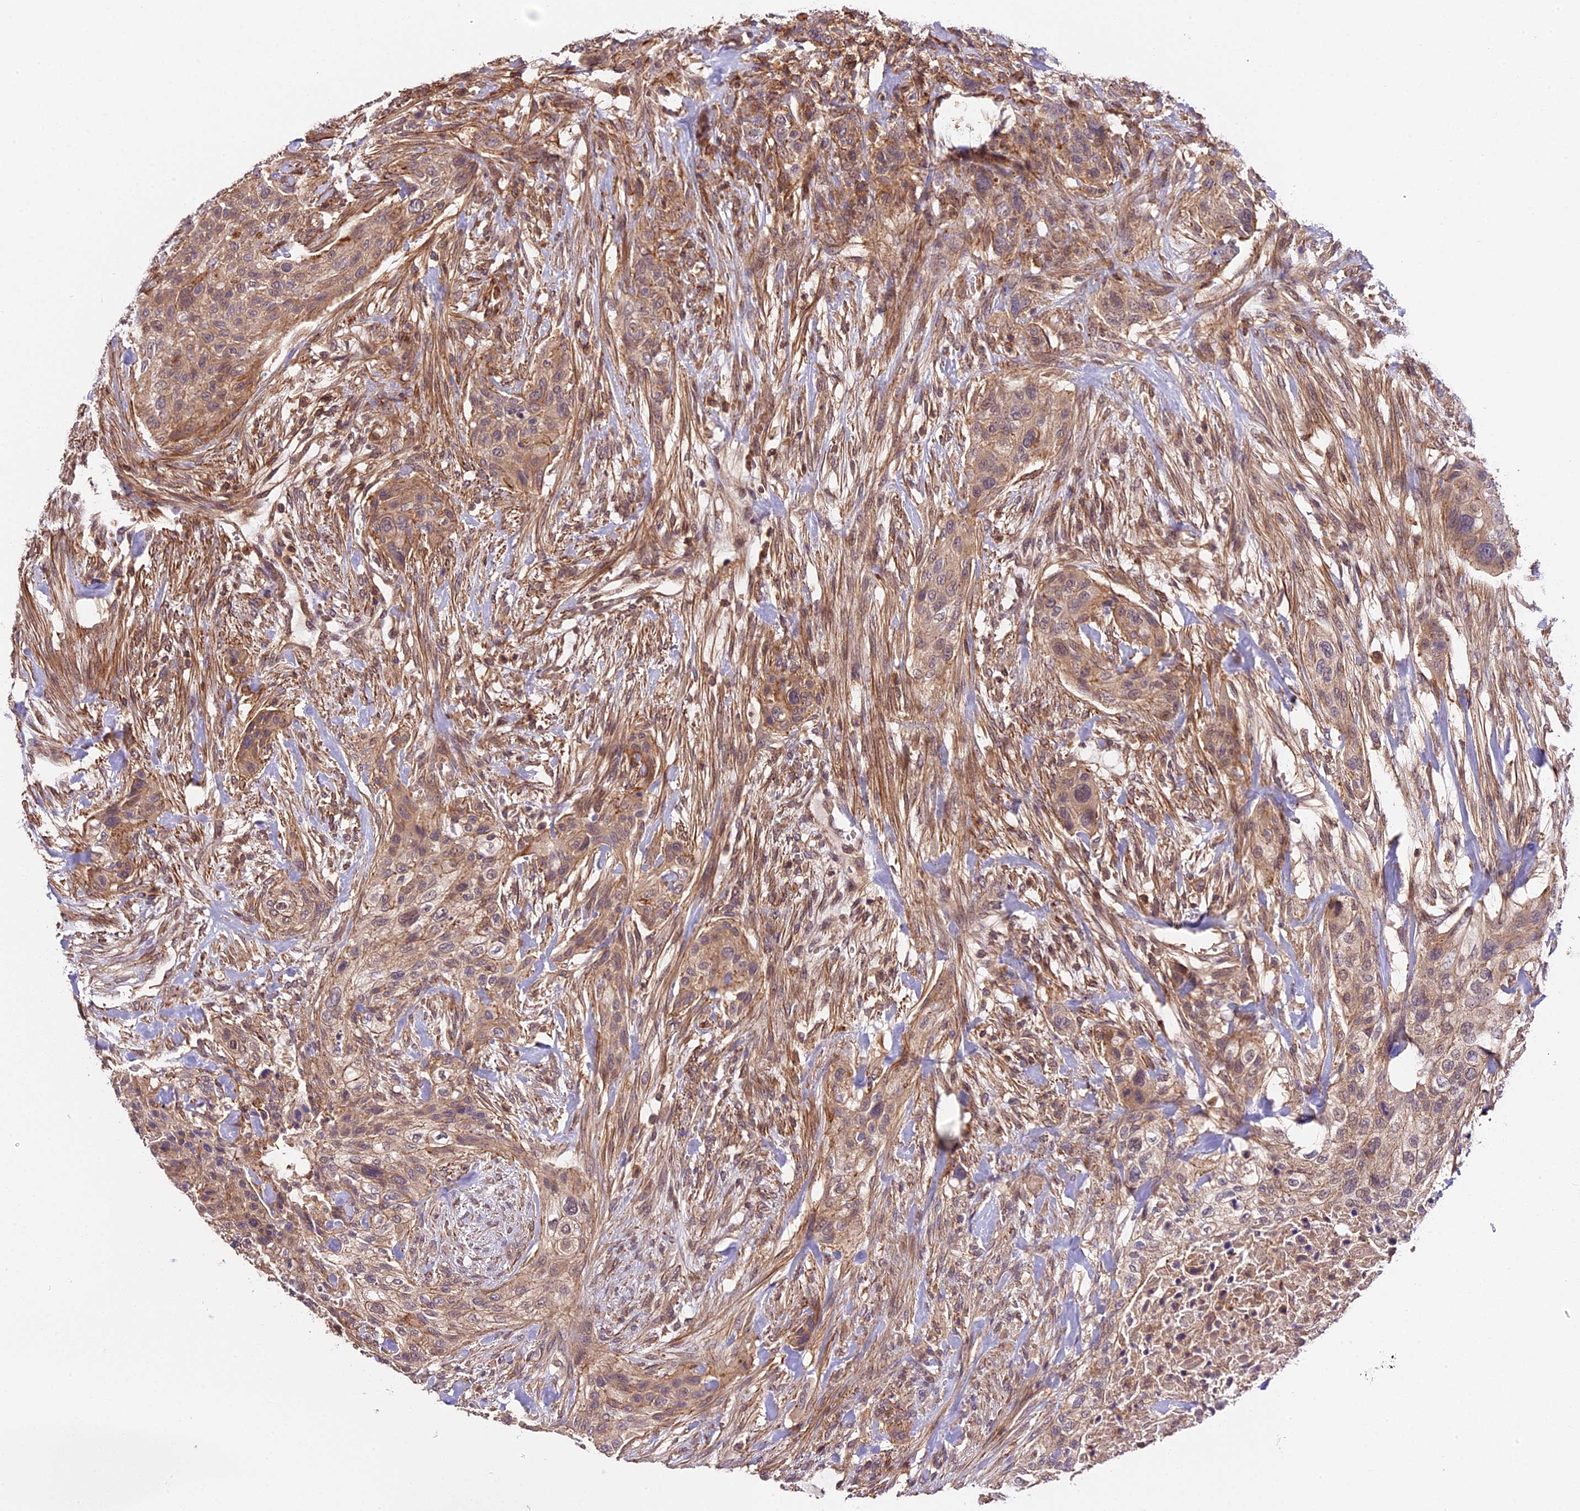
{"staining": {"intensity": "weak", "quantity": ">75%", "location": "cytoplasmic/membranous"}, "tissue": "urothelial cancer", "cell_type": "Tumor cells", "image_type": "cancer", "snomed": [{"axis": "morphology", "description": "Urothelial carcinoma, High grade"}, {"axis": "topography", "description": "Urinary bladder"}], "caption": "Immunohistochemistry histopathology image of urothelial carcinoma (high-grade) stained for a protein (brown), which shows low levels of weak cytoplasmic/membranous expression in approximately >75% of tumor cells.", "gene": "SKIDA1", "patient": {"sex": "male", "age": 35}}